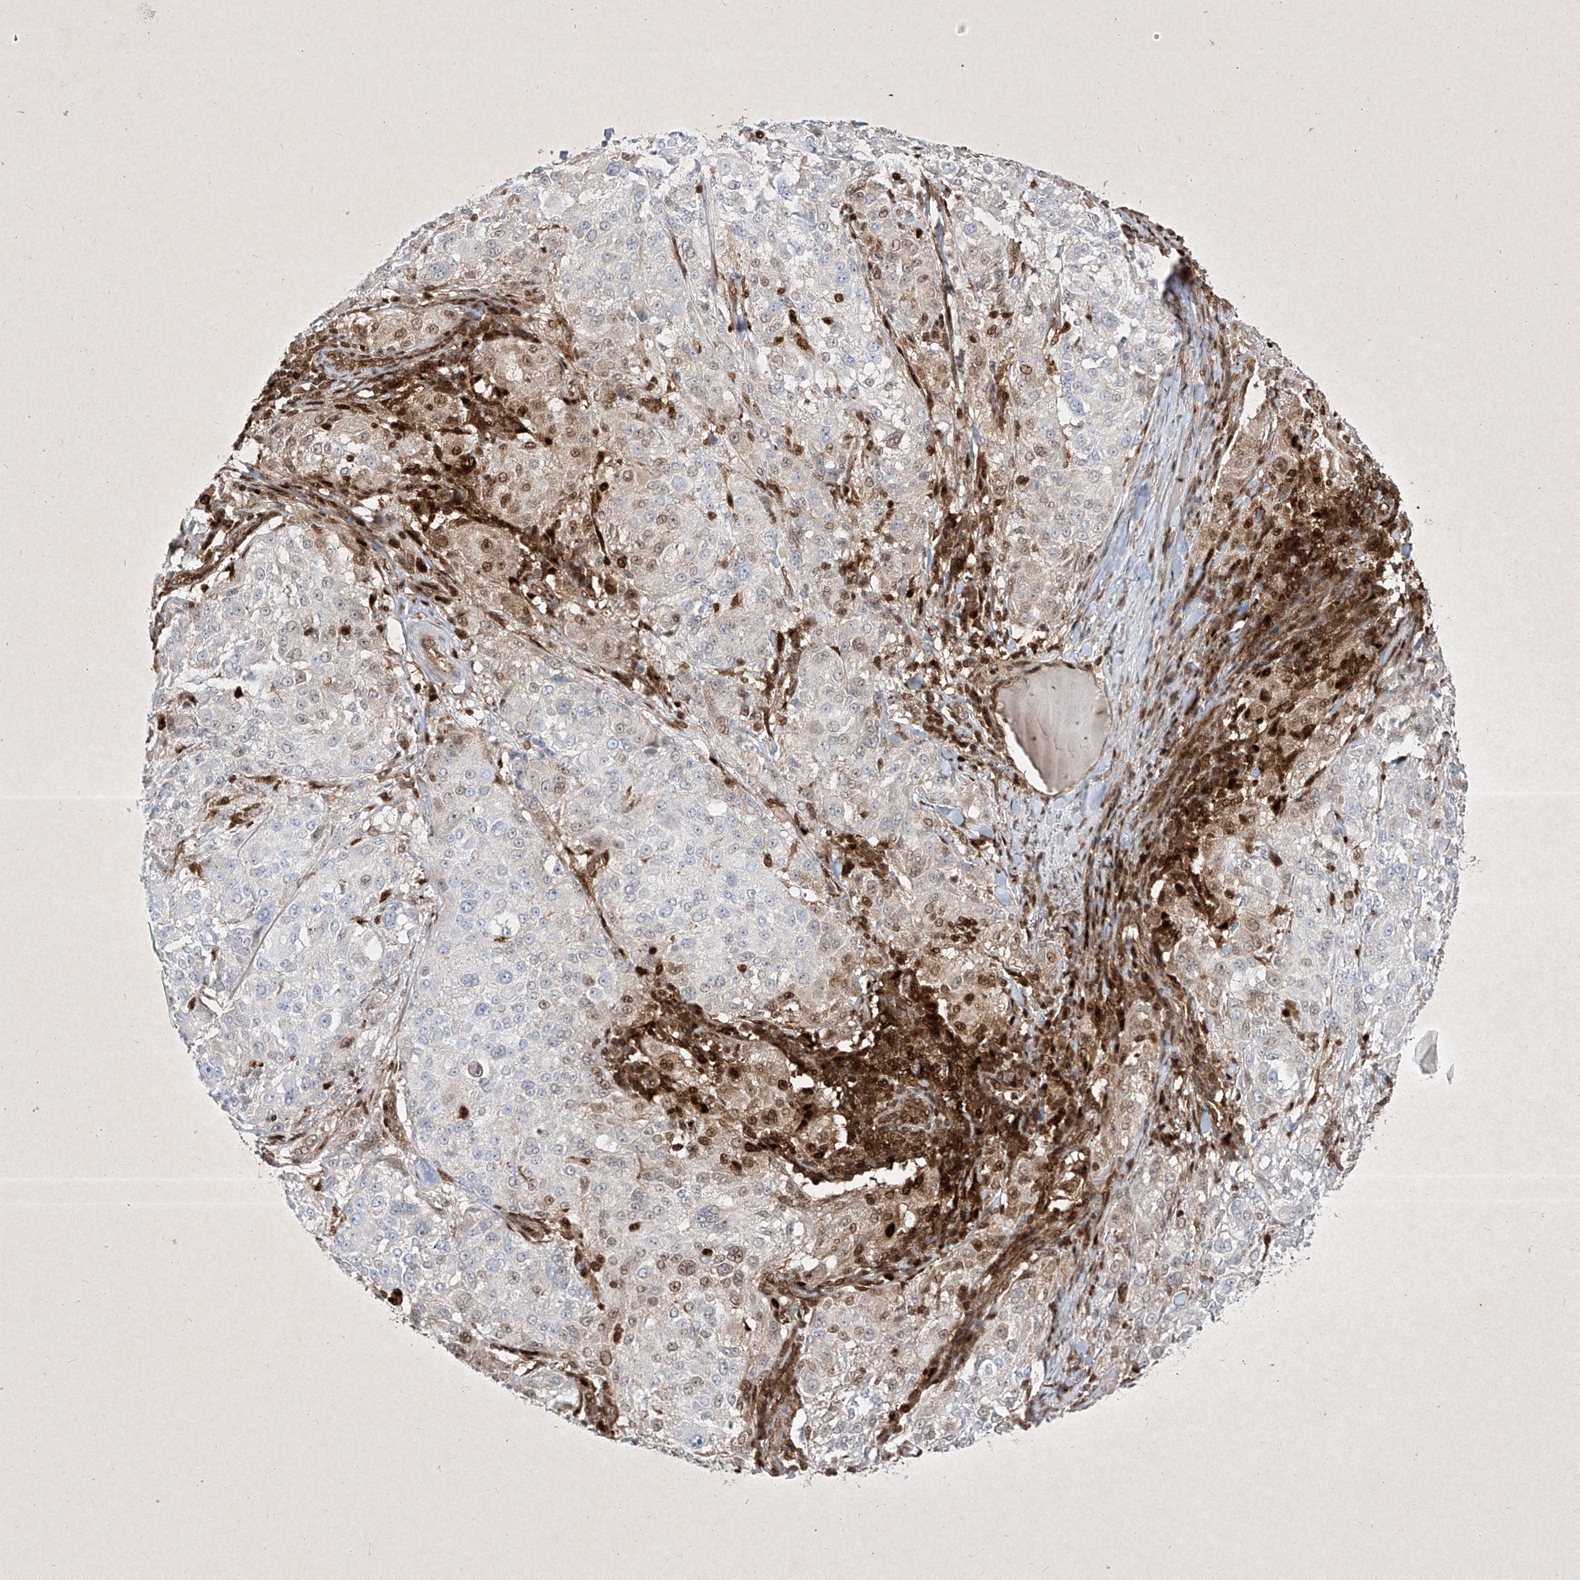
{"staining": {"intensity": "moderate", "quantity": "<25%", "location": "nuclear"}, "tissue": "melanoma", "cell_type": "Tumor cells", "image_type": "cancer", "snomed": [{"axis": "morphology", "description": "Necrosis, NOS"}, {"axis": "morphology", "description": "Malignant melanoma, NOS"}, {"axis": "topography", "description": "Skin"}], "caption": "Protein staining shows moderate nuclear positivity in approximately <25% of tumor cells in melanoma.", "gene": "PSMB10", "patient": {"sex": "female", "age": 87}}